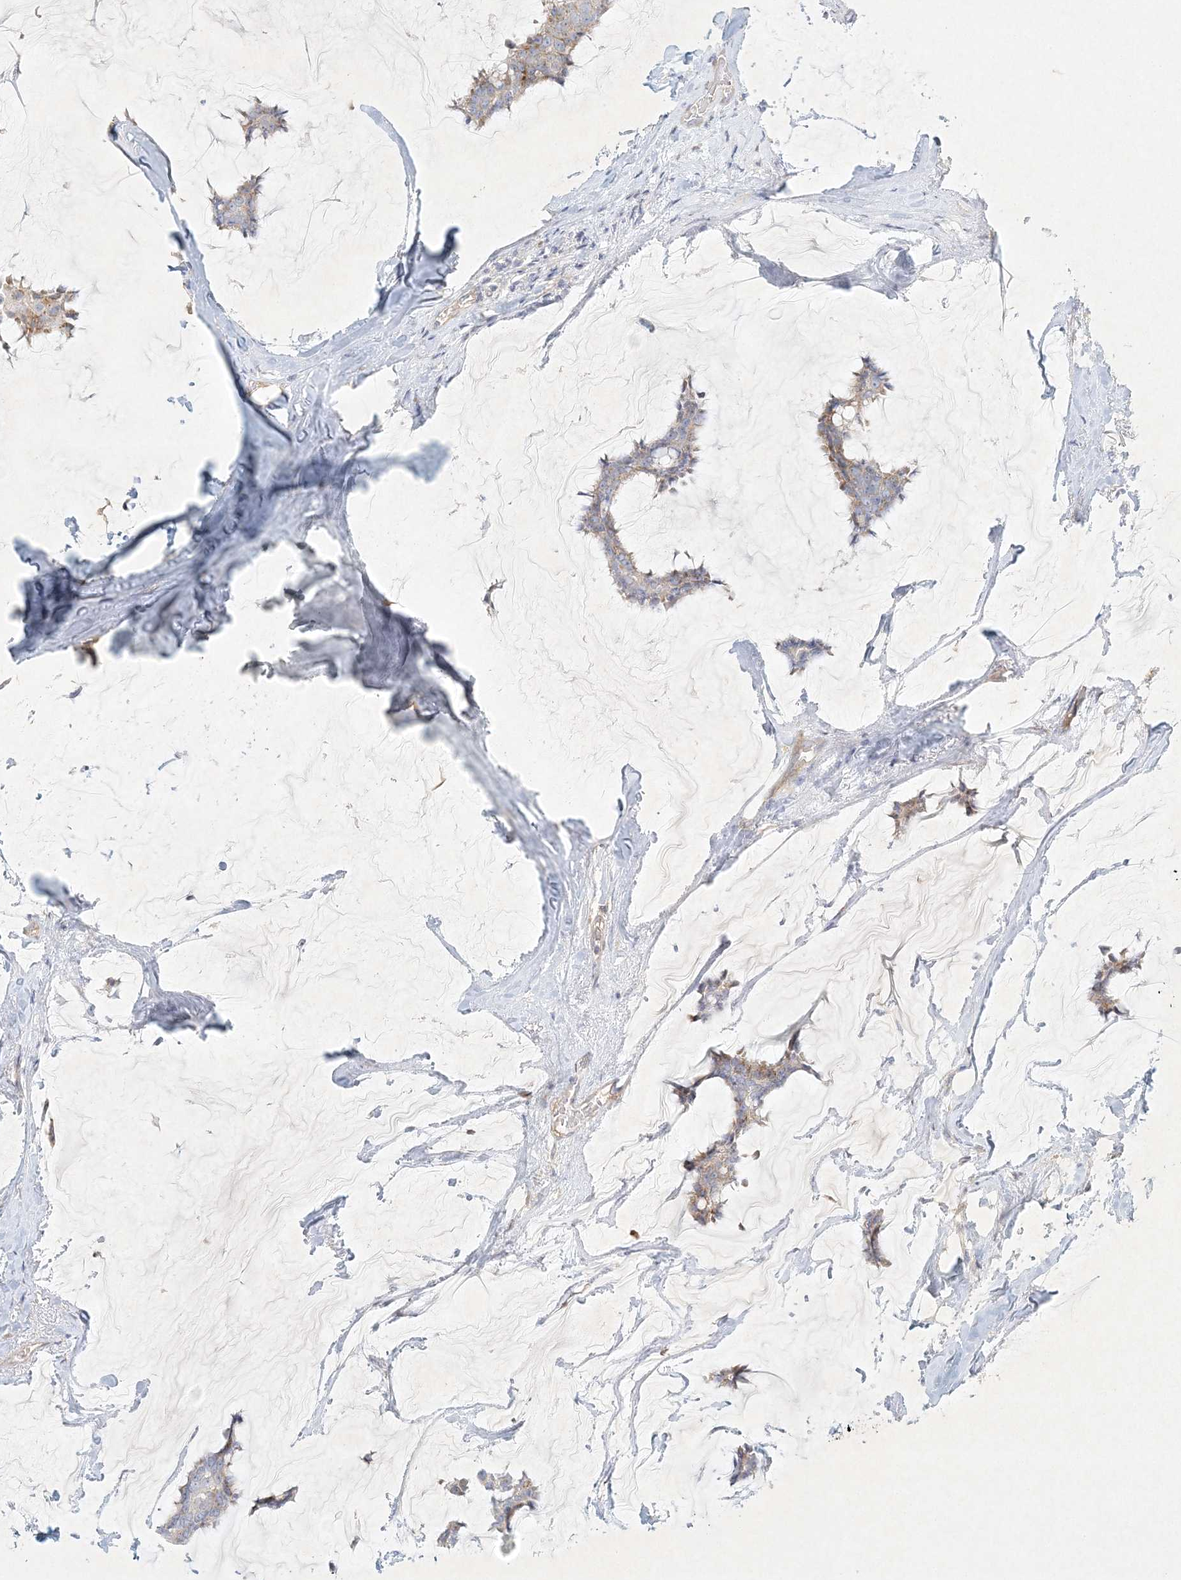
{"staining": {"intensity": "weak", "quantity": "25%-75%", "location": "cytoplasmic/membranous"}, "tissue": "breast cancer", "cell_type": "Tumor cells", "image_type": "cancer", "snomed": [{"axis": "morphology", "description": "Duct carcinoma"}, {"axis": "topography", "description": "Breast"}], "caption": "Breast infiltrating ductal carcinoma was stained to show a protein in brown. There is low levels of weak cytoplasmic/membranous positivity in about 25%-75% of tumor cells. (DAB (3,3'-diaminobenzidine) IHC, brown staining for protein, blue staining for nuclei).", "gene": "STK11IP", "patient": {"sex": "female", "age": 93}}